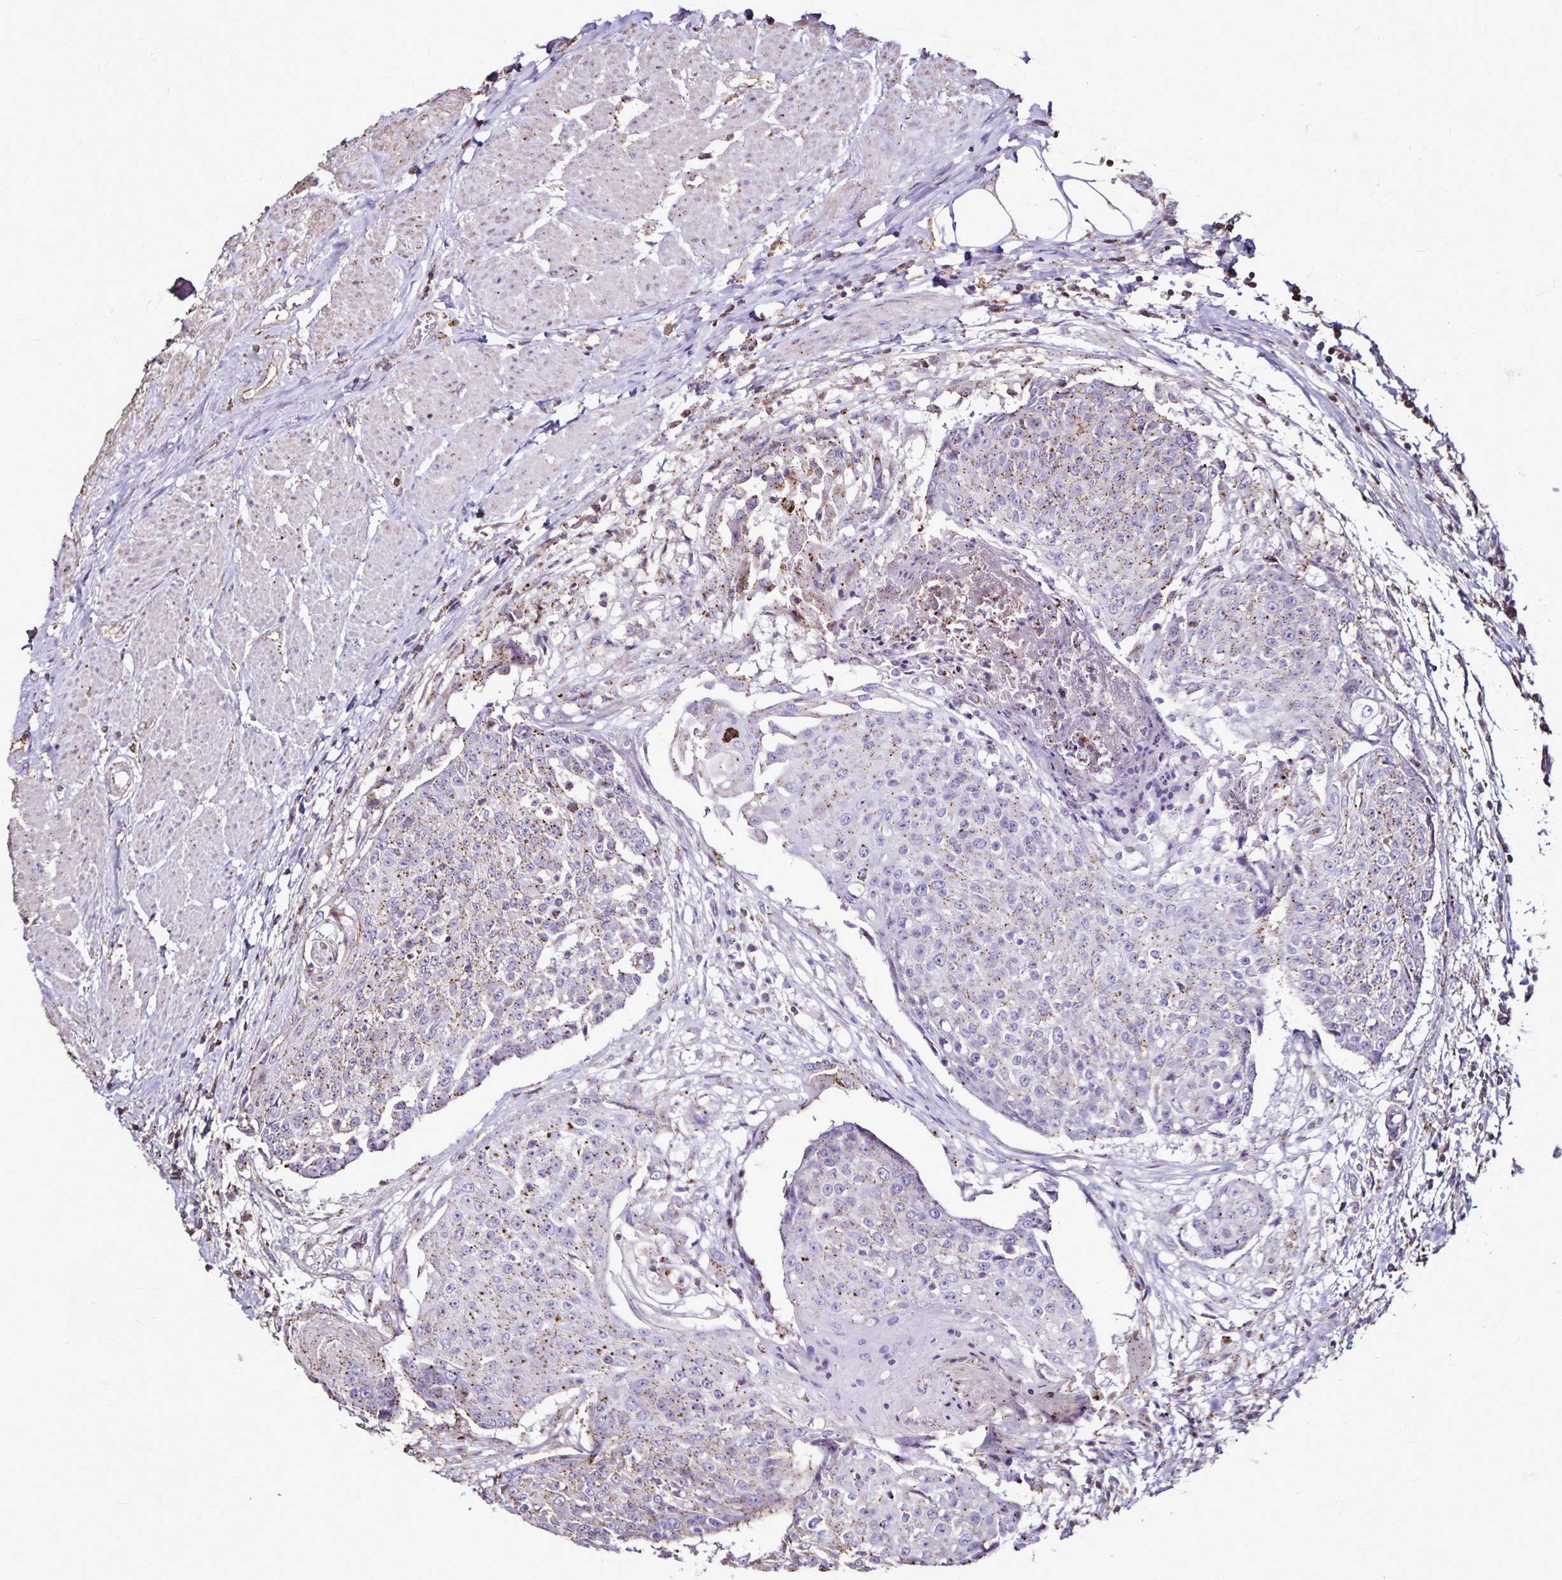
{"staining": {"intensity": "moderate", "quantity": "25%-75%", "location": "cytoplasmic/membranous"}, "tissue": "urothelial cancer", "cell_type": "Tumor cells", "image_type": "cancer", "snomed": [{"axis": "morphology", "description": "Urothelial carcinoma, High grade"}, {"axis": "topography", "description": "Urinary bladder"}], "caption": "DAB (3,3'-diaminobenzidine) immunohistochemical staining of high-grade urothelial carcinoma demonstrates moderate cytoplasmic/membranous protein expression in approximately 25%-75% of tumor cells.", "gene": "CHMP1B", "patient": {"sex": "female", "age": 63}}